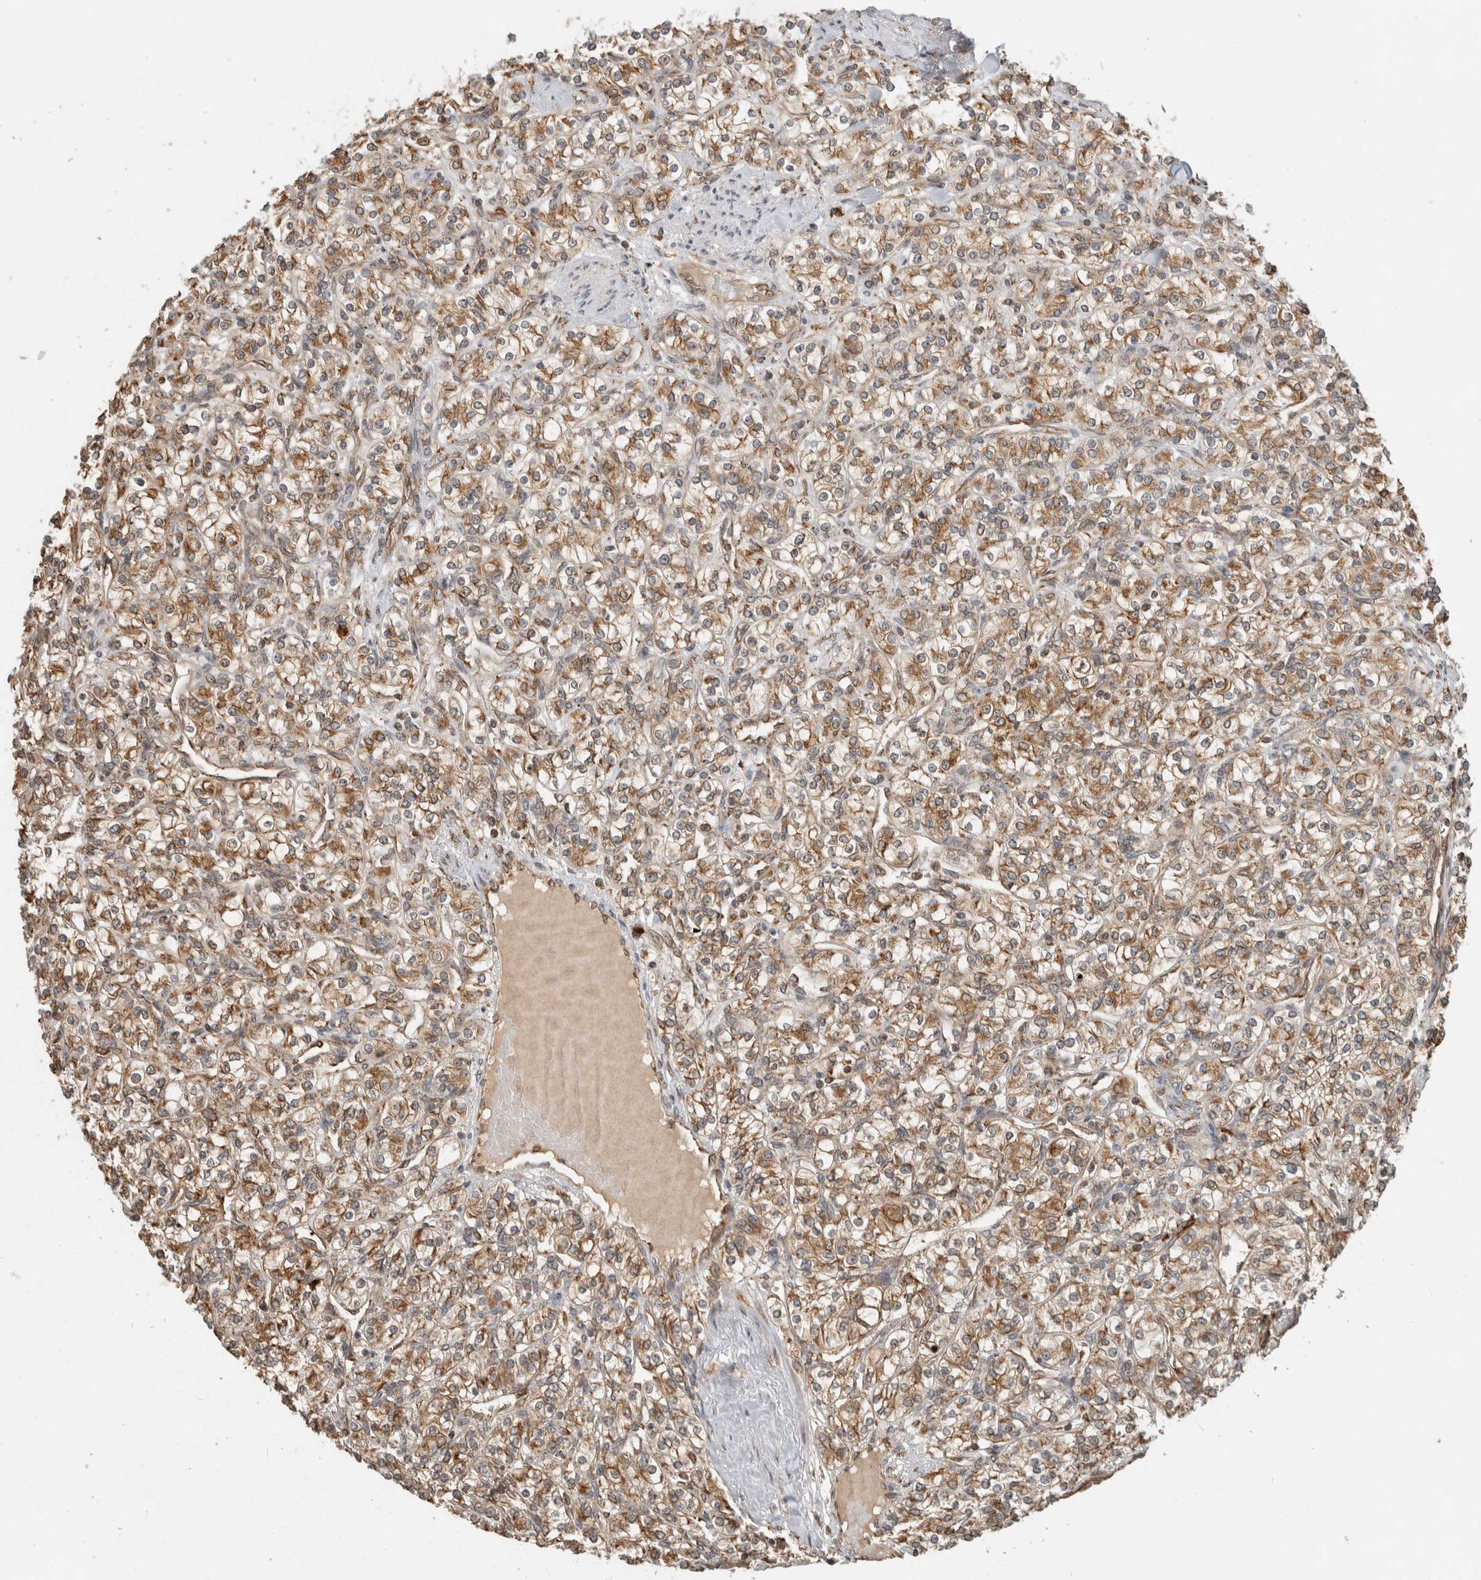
{"staining": {"intensity": "moderate", "quantity": ">75%", "location": "cytoplasmic/membranous"}, "tissue": "renal cancer", "cell_type": "Tumor cells", "image_type": "cancer", "snomed": [{"axis": "morphology", "description": "Adenocarcinoma, NOS"}, {"axis": "topography", "description": "Kidney"}], "caption": "Protein expression analysis of human renal cancer reveals moderate cytoplasmic/membranous expression in about >75% of tumor cells.", "gene": "MS4A7", "patient": {"sex": "male", "age": 77}}